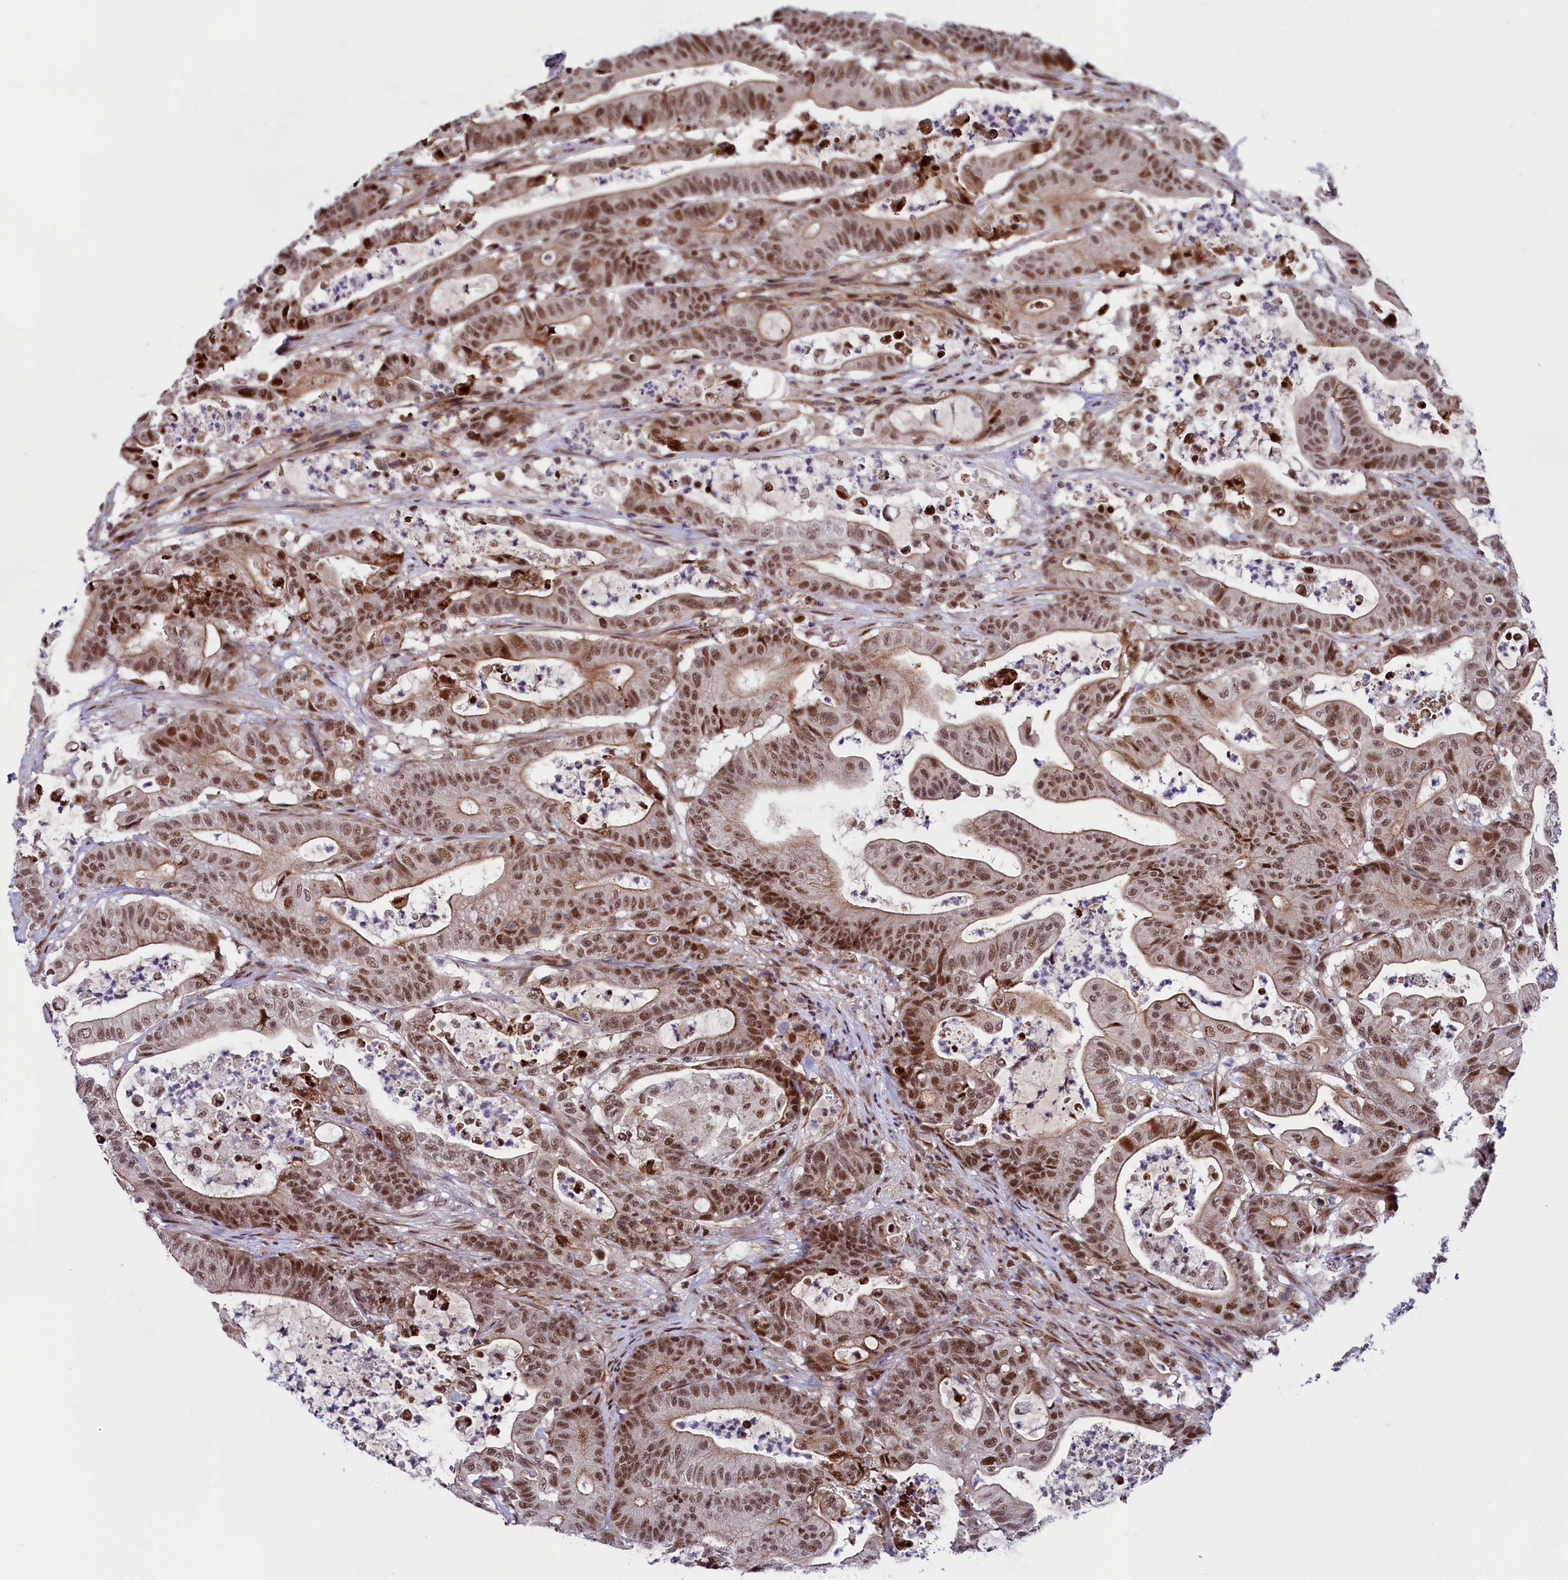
{"staining": {"intensity": "moderate", "quantity": ">75%", "location": "nuclear"}, "tissue": "colorectal cancer", "cell_type": "Tumor cells", "image_type": "cancer", "snomed": [{"axis": "morphology", "description": "Adenocarcinoma, NOS"}, {"axis": "topography", "description": "Colon"}], "caption": "Immunohistochemical staining of human adenocarcinoma (colorectal) shows medium levels of moderate nuclear positivity in about >75% of tumor cells. The protein of interest is stained brown, and the nuclei are stained in blue (DAB IHC with brightfield microscopy, high magnification).", "gene": "LEO1", "patient": {"sex": "female", "age": 84}}